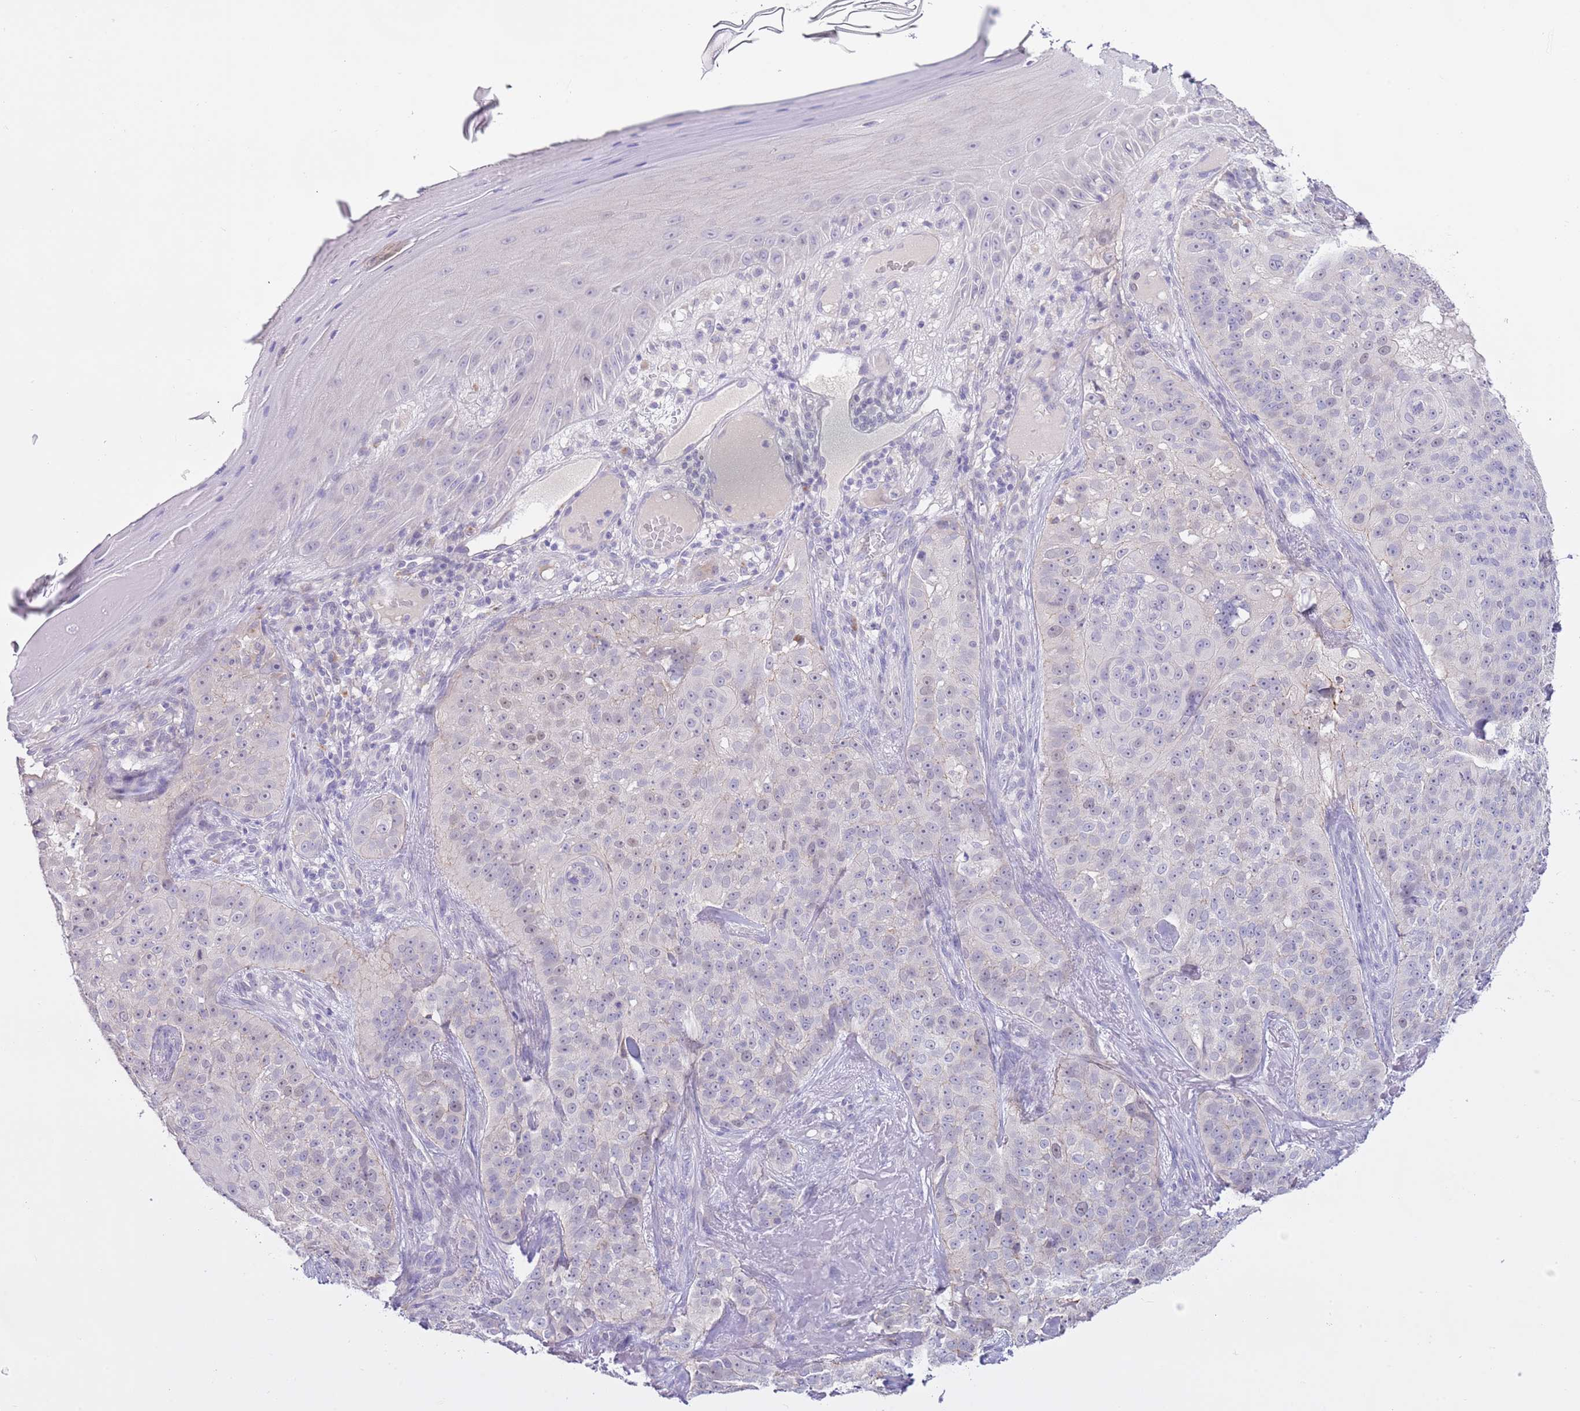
{"staining": {"intensity": "negative", "quantity": "none", "location": "none"}, "tissue": "skin cancer", "cell_type": "Tumor cells", "image_type": "cancer", "snomed": [{"axis": "morphology", "description": "Basal cell carcinoma"}, {"axis": "topography", "description": "Skin"}], "caption": "Immunohistochemistry (IHC) image of neoplastic tissue: skin basal cell carcinoma stained with DAB exhibits no significant protein expression in tumor cells.", "gene": "FBRSL1", "patient": {"sex": "female", "age": 92}}